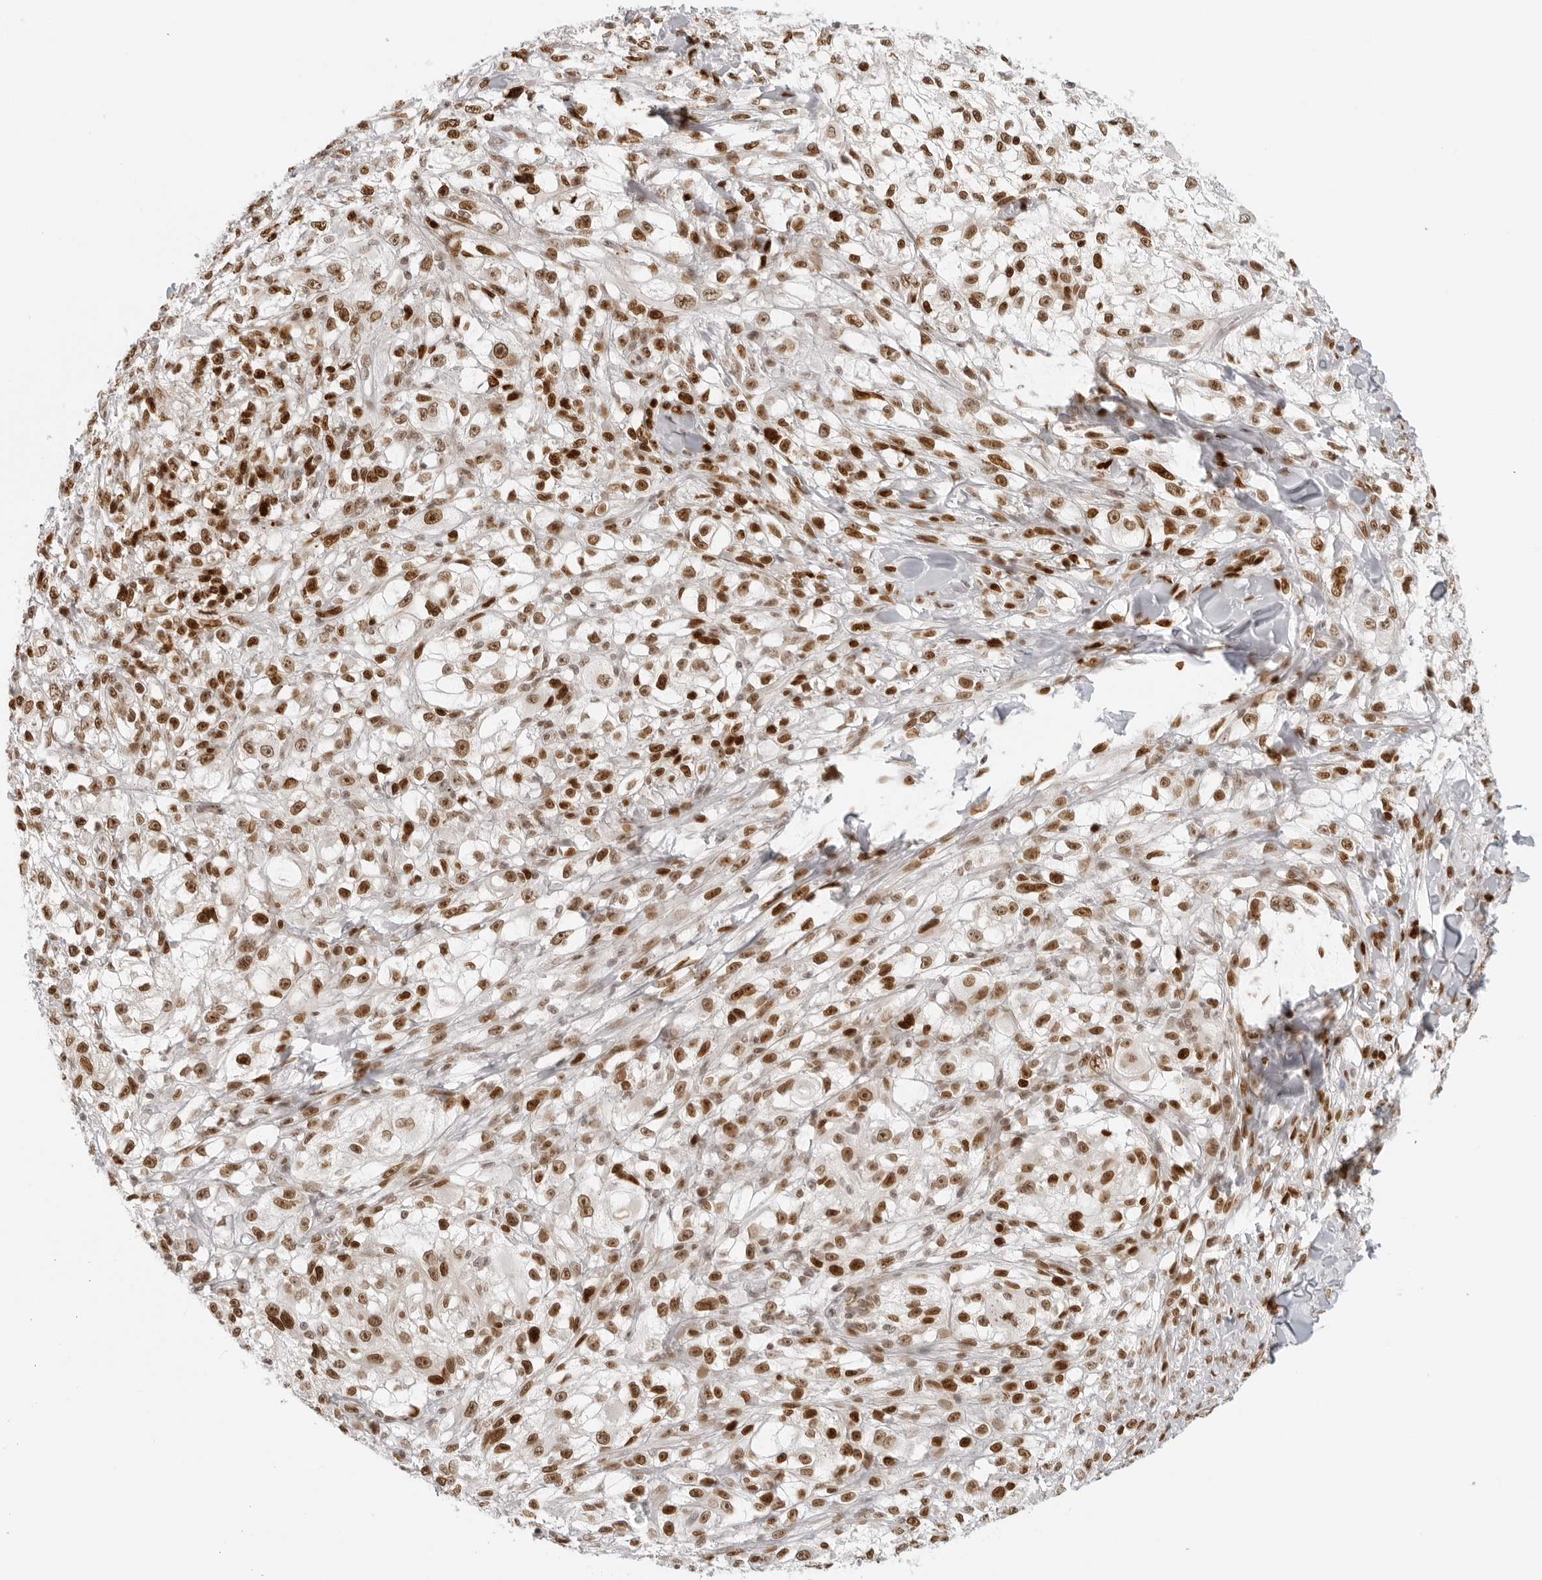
{"staining": {"intensity": "moderate", "quantity": ">75%", "location": "nuclear"}, "tissue": "melanoma", "cell_type": "Tumor cells", "image_type": "cancer", "snomed": [{"axis": "morphology", "description": "Malignant melanoma, NOS"}, {"axis": "topography", "description": "Skin of head"}], "caption": "The image exhibits a brown stain indicating the presence of a protein in the nuclear of tumor cells in melanoma.", "gene": "RCC1", "patient": {"sex": "male", "age": 83}}